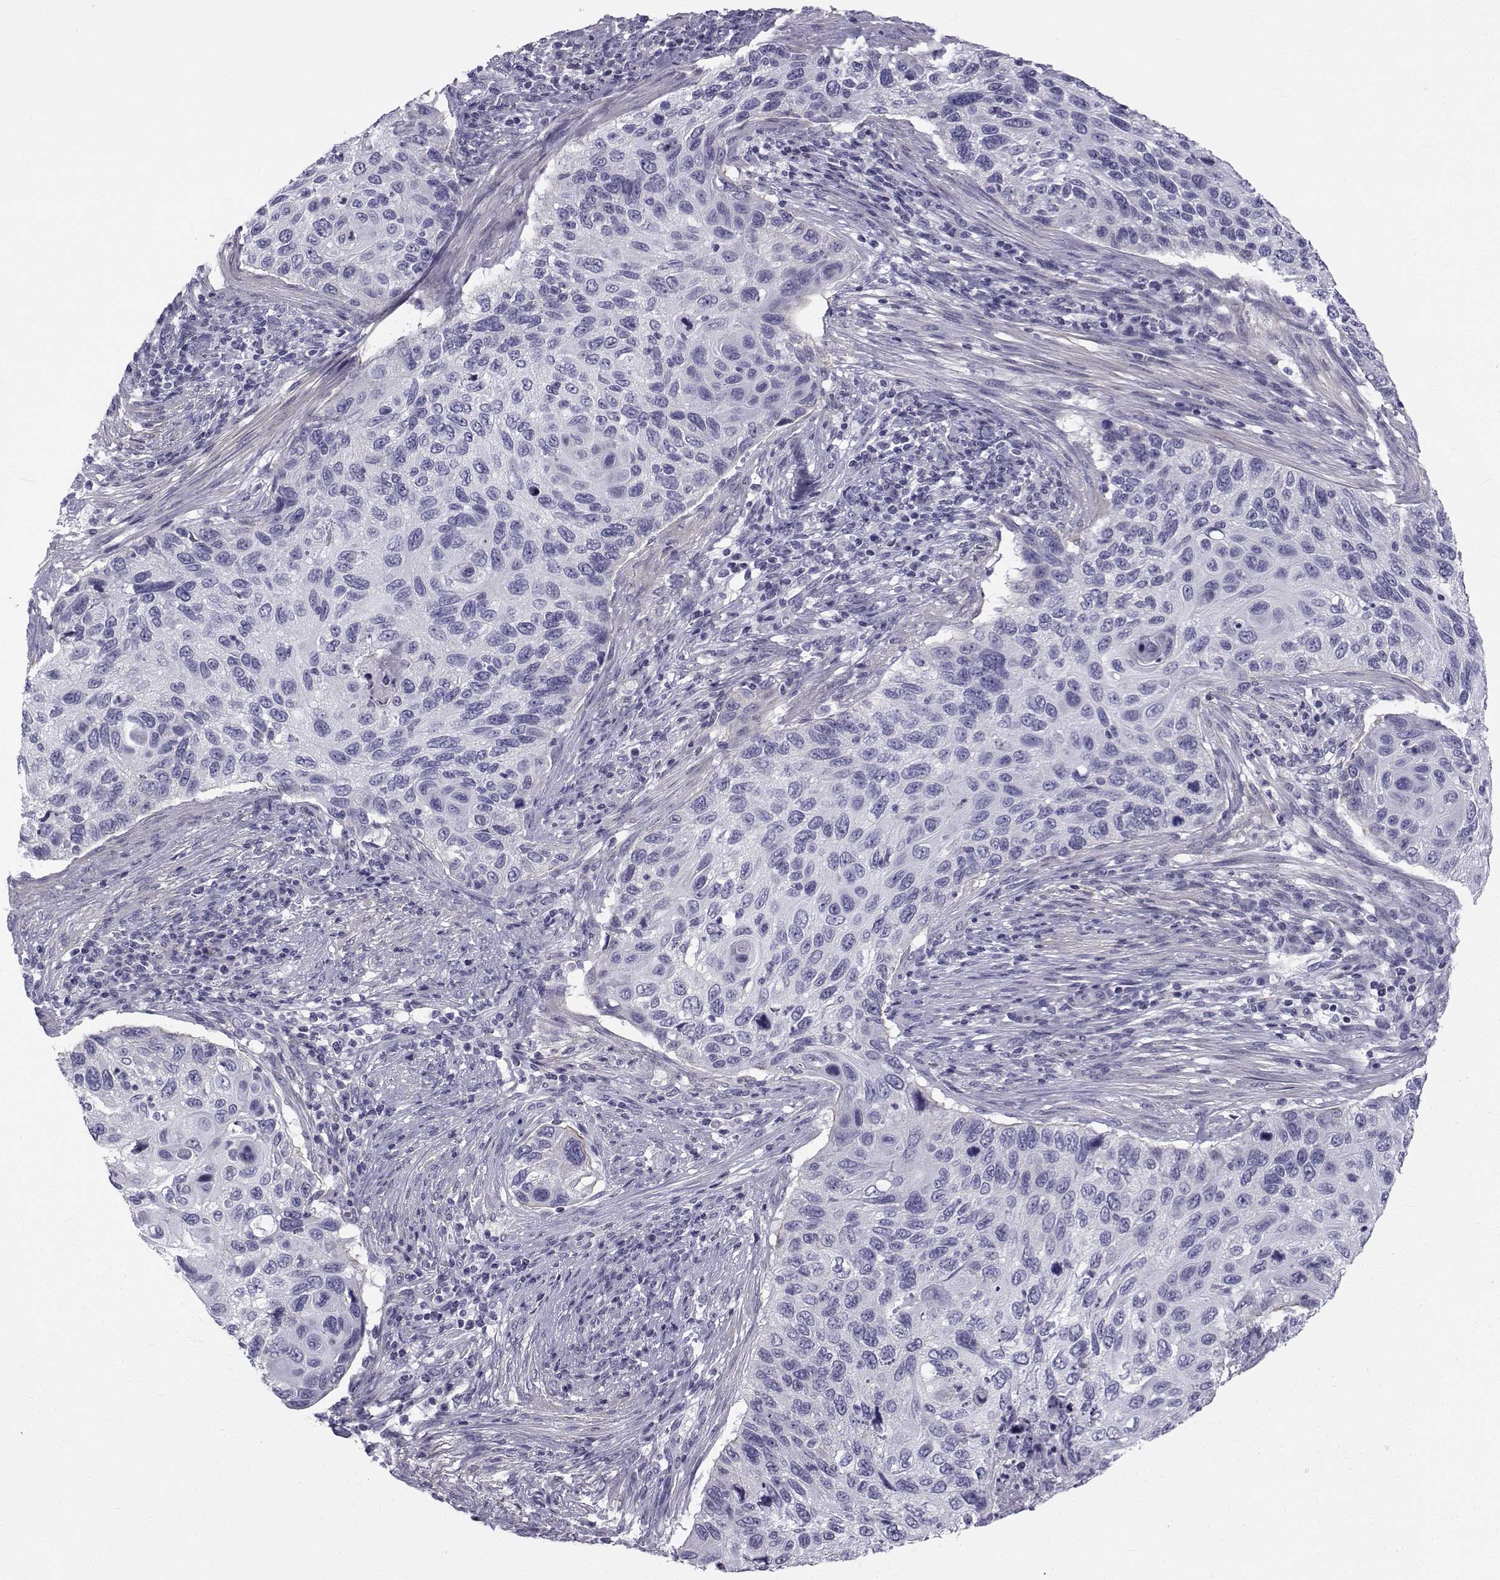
{"staining": {"intensity": "negative", "quantity": "none", "location": "none"}, "tissue": "cervical cancer", "cell_type": "Tumor cells", "image_type": "cancer", "snomed": [{"axis": "morphology", "description": "Squamous cell carcinoma, NOS"}, {"axis": "topography", "description": "Cervix"}], "caption": "Tumor cells are negative for brown protein staining in cervical squamous cell carcinoma. The staining was performed using DAB (3,3'-diaminobenzidine) to visualize the protein expression in brown, while the nuclei were stained in blue with hematoxylin (Magnification: 20x).", "gene": "SPANXD", "patient": {"sex": "female", "age": 70}}